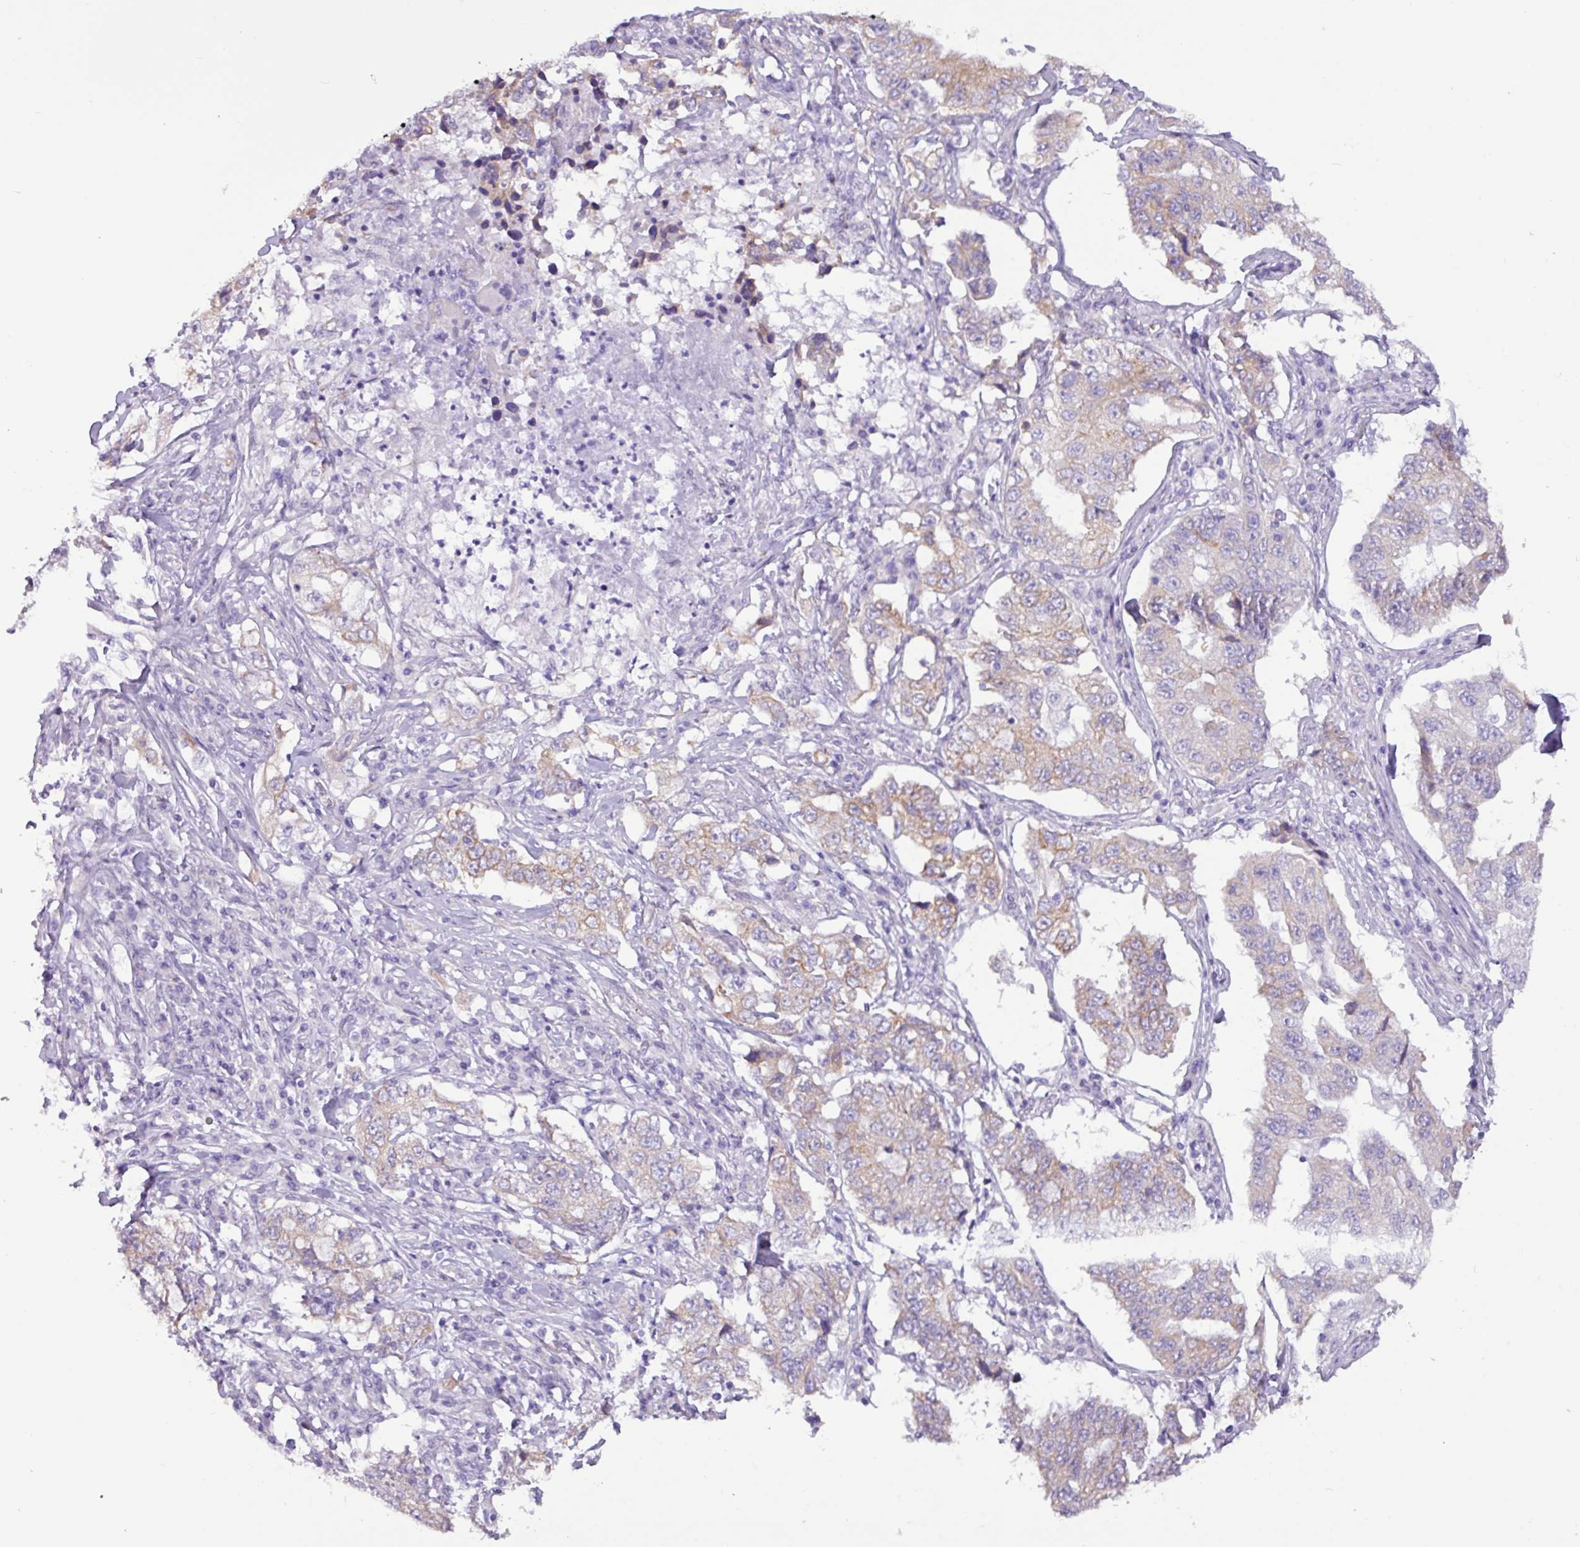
{"staining": {"intensity": "weak", "quantity": "25%-75%", "location": "cytoplasmic/membranous"}, "tissue": "lung cancer", "cell_type": "Tumor cells", "image_type": "cancer", "snomed": [{"axis": "morphology", "description": "Adenocarcinoma, NOS"}, {"axis": "topography", "description": "Lung"}], "caption": "High-power microscopy captured an IHC image of lung adenocarcinoma, revealing weak cytoplasmic/membranous expression in approximately 25%-75% of tumor cells.", "gene": "SLC38A1", "patient": {"sex": "female", "age": 51}}